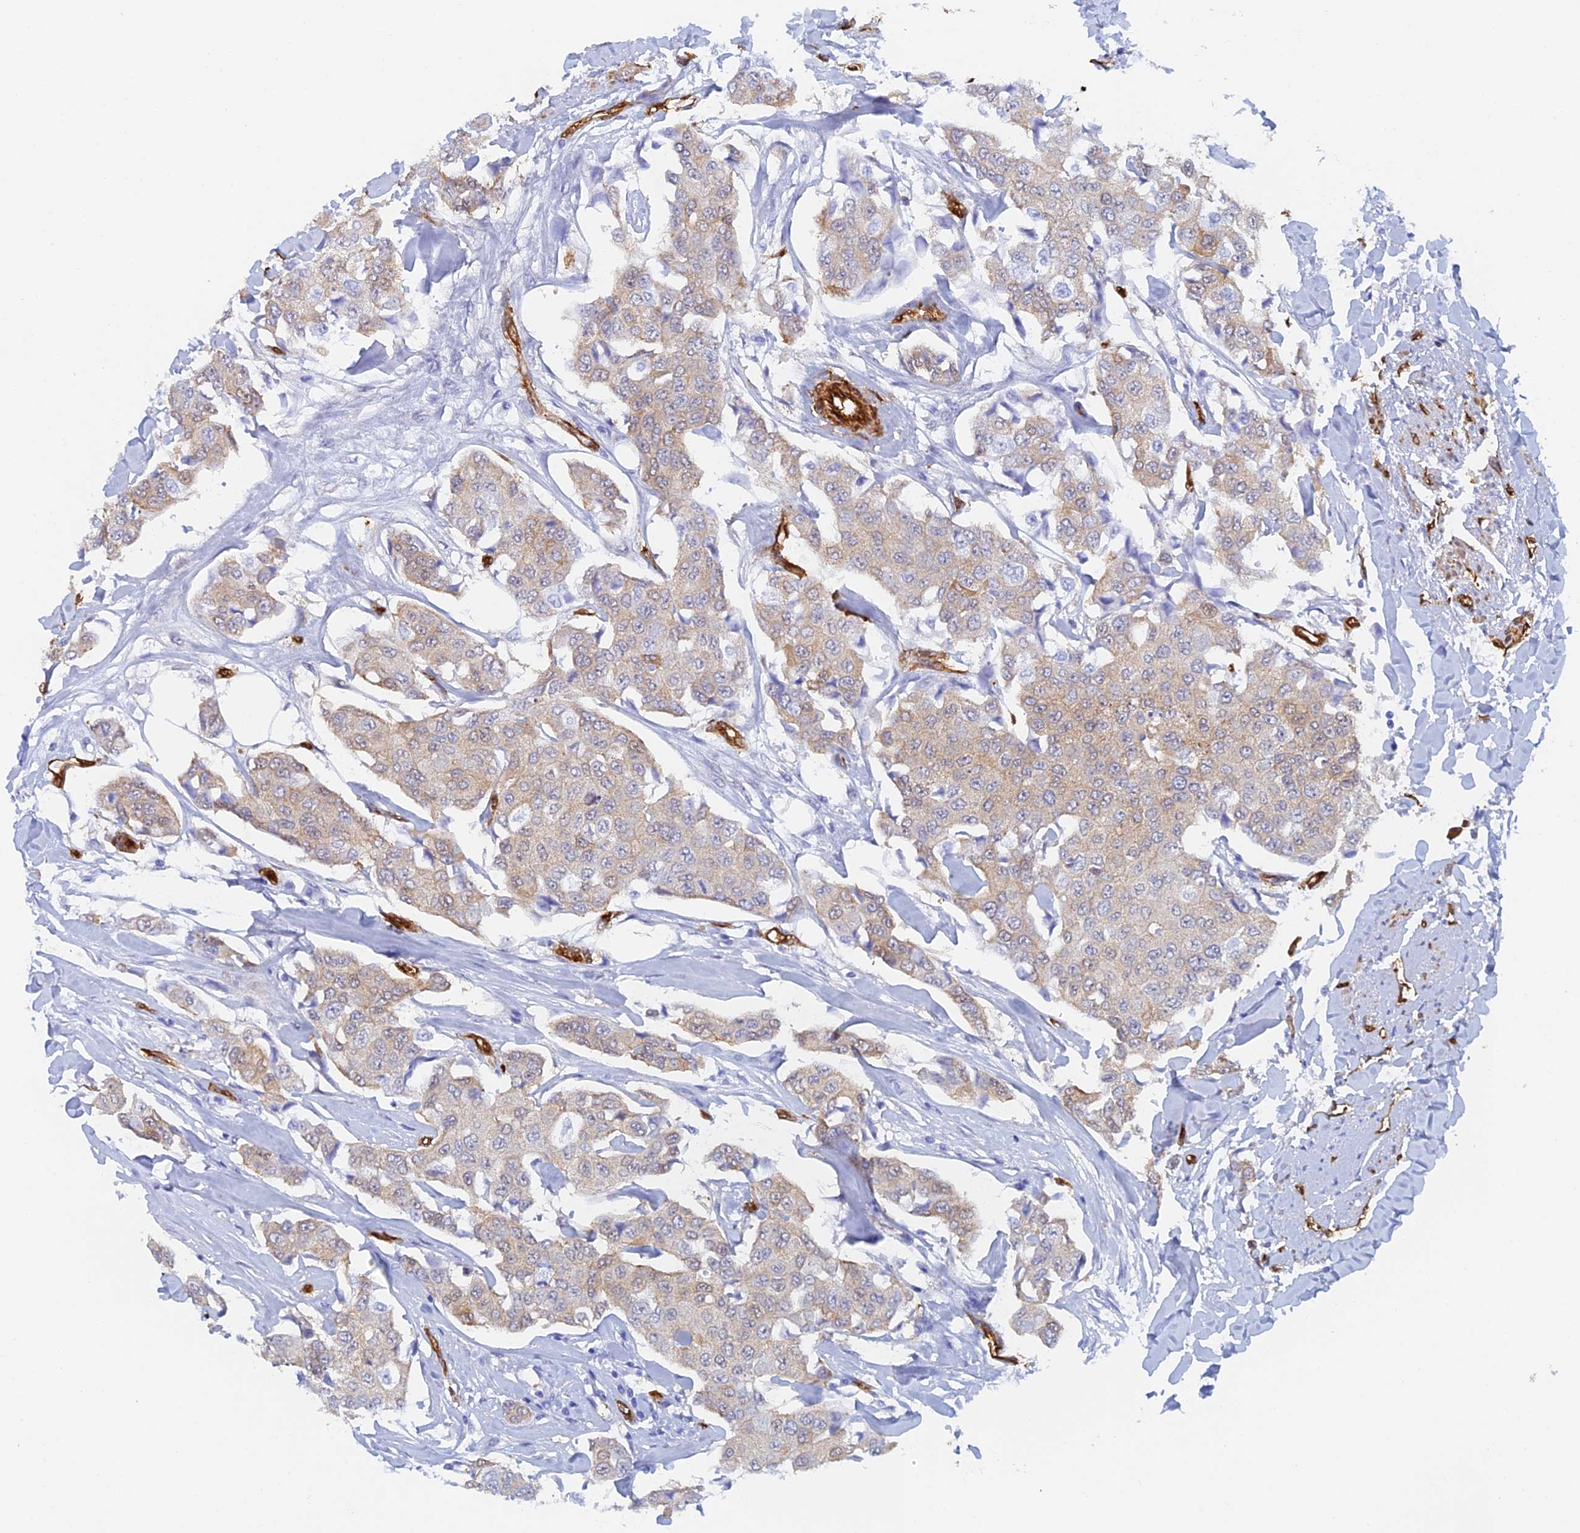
{"staining": {"intensity": "weak", "quantity": "25%-75%", "location": "cytoplasmic/membranous"}, "tissue": "breast cancer", "cell_type": "Tumor cells", "image_type": "cancer", "snomed": [{"axis": "morphology", "description": "Duct carcinoma"}, {"axis": "topography", "description": "Breast"}], "caption": "This micrograph exhibits immunohistochemistry (IHC) staining of breast cancer (intraductal carcinoma), with low weak cytoplasmic/membranous staining in about 25%-75% of tumor cells.", "gene": "CRIP2", "patient": {"sex": "female", "age": 80}}